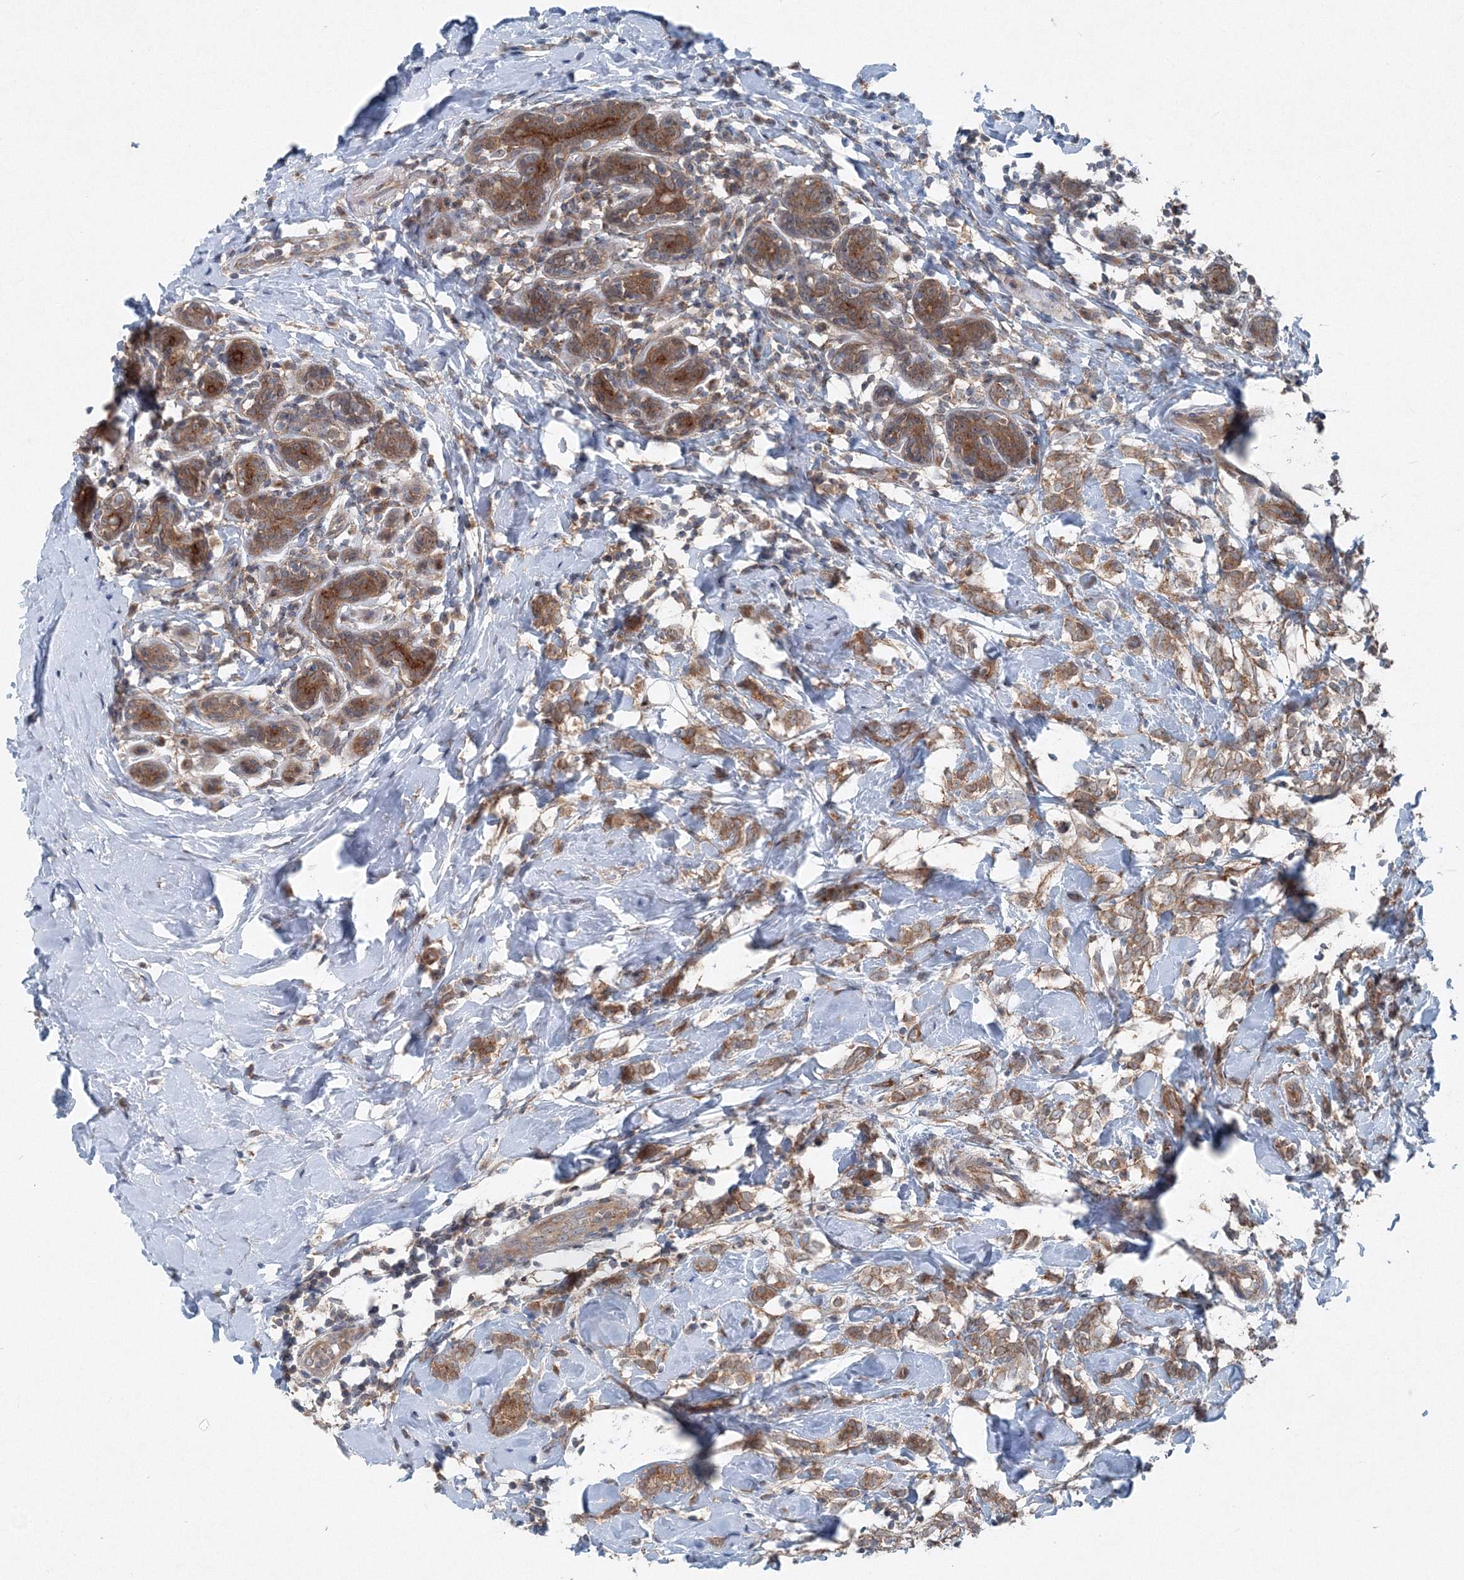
{"staining": {"intensity": "moderate", "quantity": ">75%", "location": "cytoplasmic/membranous"}, "tissue": "breast cancer", "cell_type": "Tumor cells", "image_type": "cancer", "snomed": [{"axis": "morphology", "description": "Normal tissue, NOS"}, {"axis": "morphology", "description": "Lobular carcinoma"}, {"axis": "topography", "description": "Breast"}], "caption": "Tumor cells display medium levels of moderate cytoplasmic/membranous staining in about >75% of cells in human breast lobular carcinoma. The staining was performed using DAB to visualize the protein expression in brown, while the nuclei were stained in blue with hematoxylin (Magnification: 20x).", "gene": "TPRKB", "patient": {"sex": "female", "age": 47}}